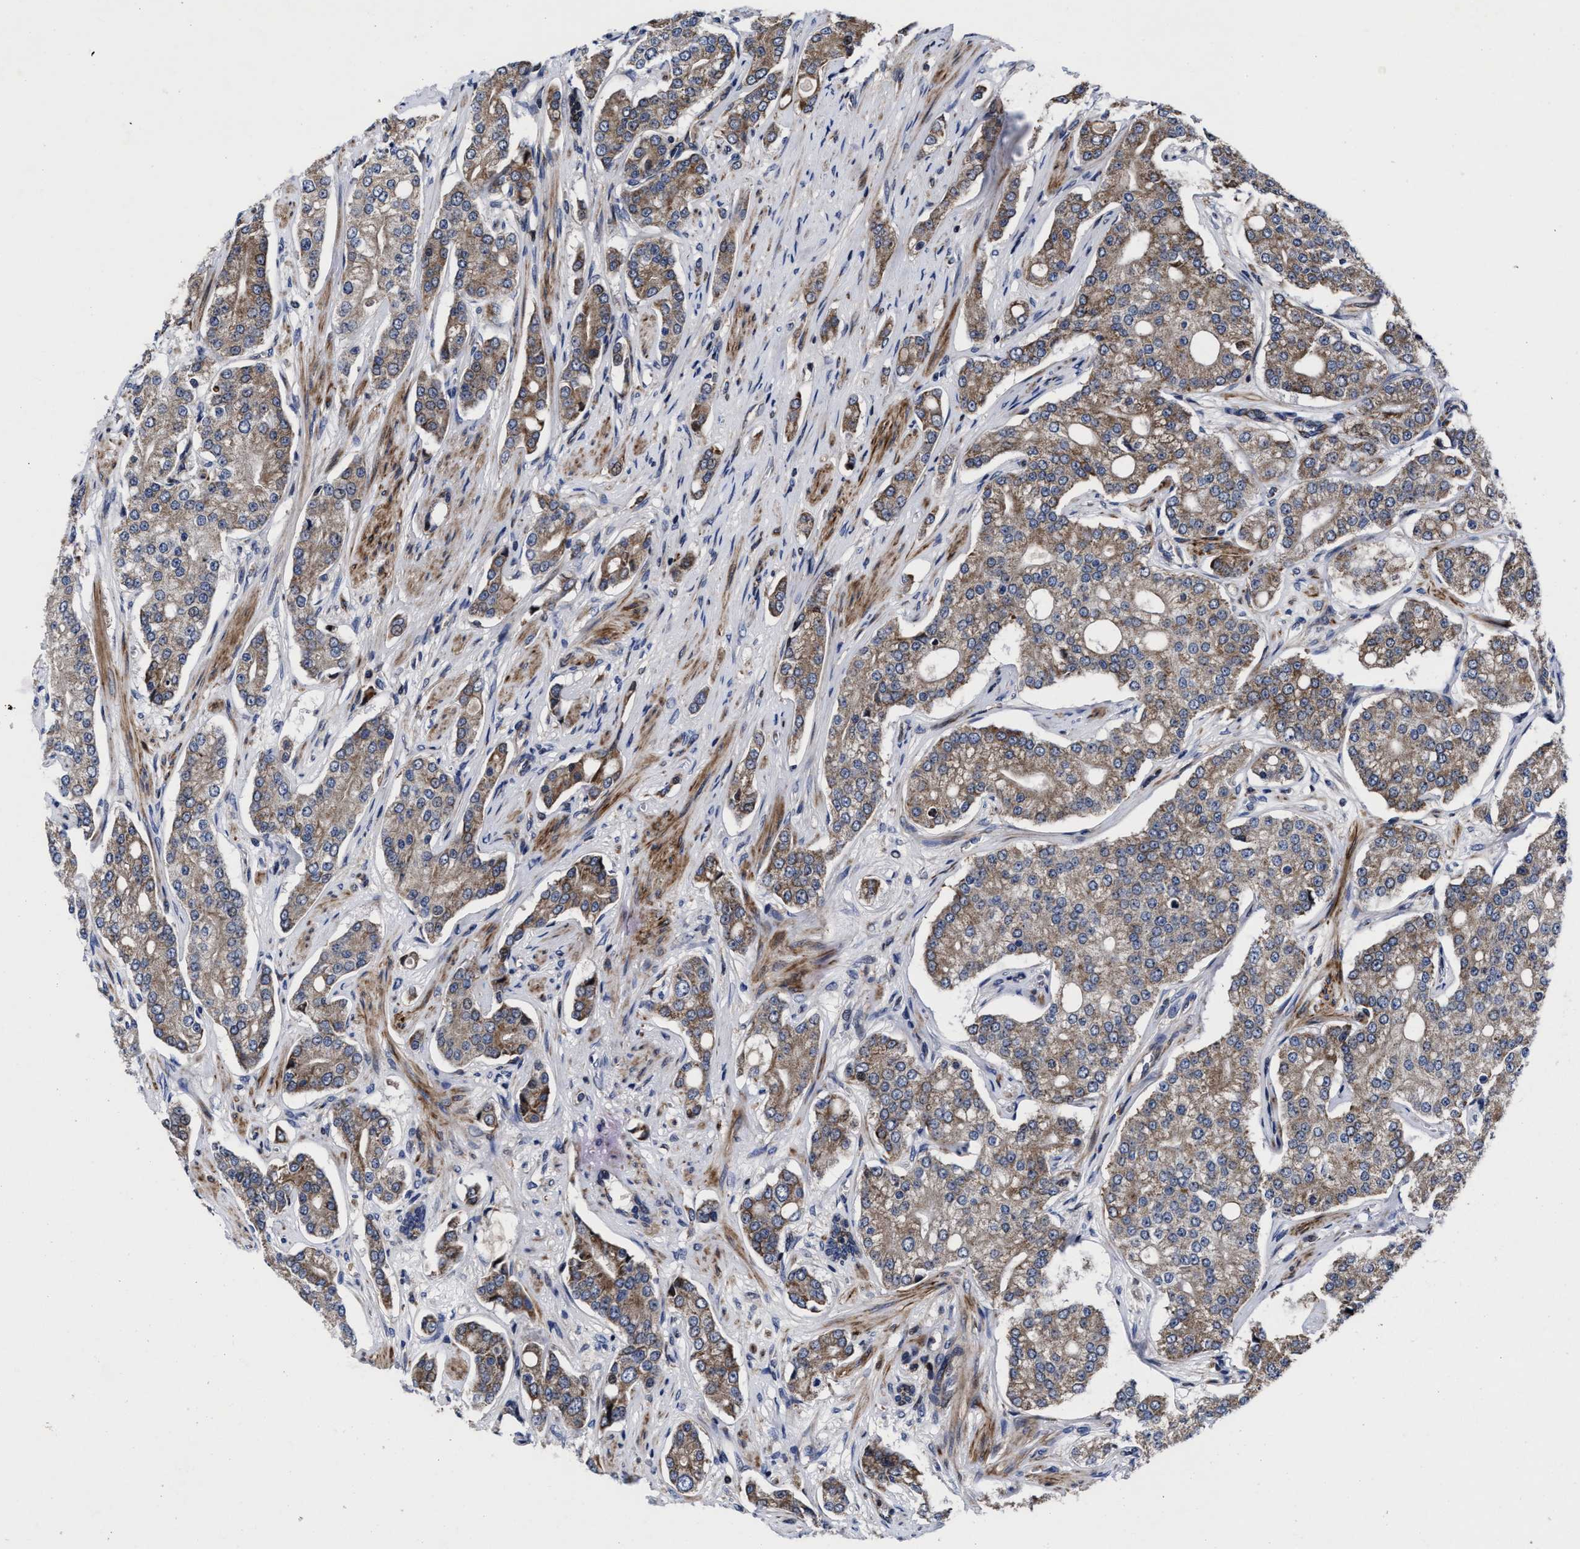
{"staining": {"intensity": "weak", "quantity": ">75%", "location": "cytoplasmic/membranous"}, "tissue": "prostate cancer", "cell_type": "Tumor cells", "image_type": "cancer", "snomed": [{"axis": "morphology", "description": "Adenocarcinoma, High grade"}, {"axis": "topography", "description": "Prostate"}], "caption": "Protein staining demonstrates weak cytoplasmic/membranous positivity in about >75% of tumor cells in prostate cancer (high-grade adenocarcinoma).", "gene": "MRPL50", "patient": {"sex": "male", "age": 71}}